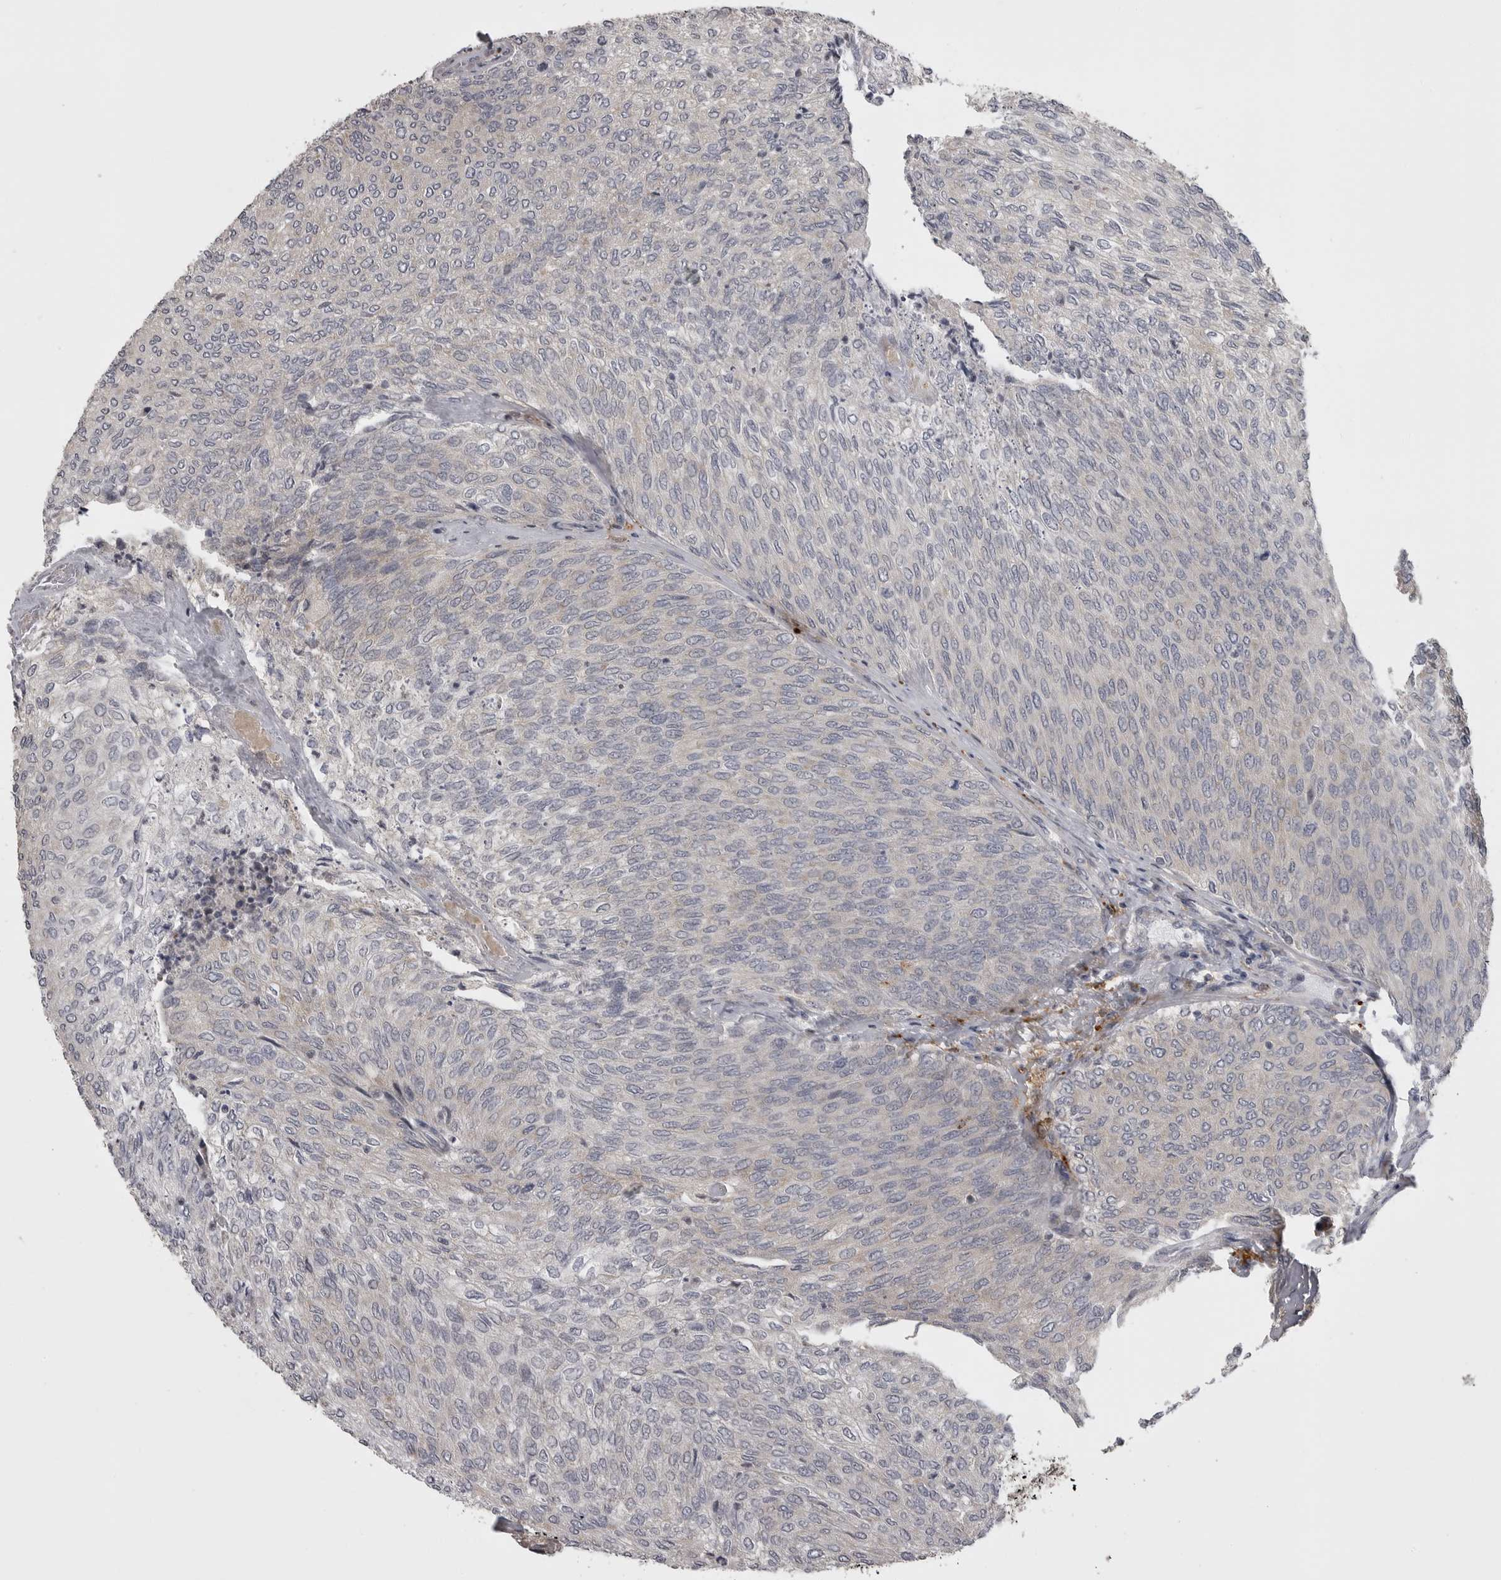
{"staining": {"intensity": "negative", "quantity": "none", "location": "none"}, "tissue": "urothelial cancer", "cell_type": "Tumor cells", "image_type": "cancer", "snomed": [{"axis": "morphology", "description": "Urothelial carcinoma, Low grade"}, {"axis": "topography", "description": "Urinary bladder"}], "caption": "Human urothelial cancer stained for a protein using immunohistochemistry exhibits no staining in tumor cells.", "gene": "ZNRF1", "patient": {"sex": "female", "age": 79}}